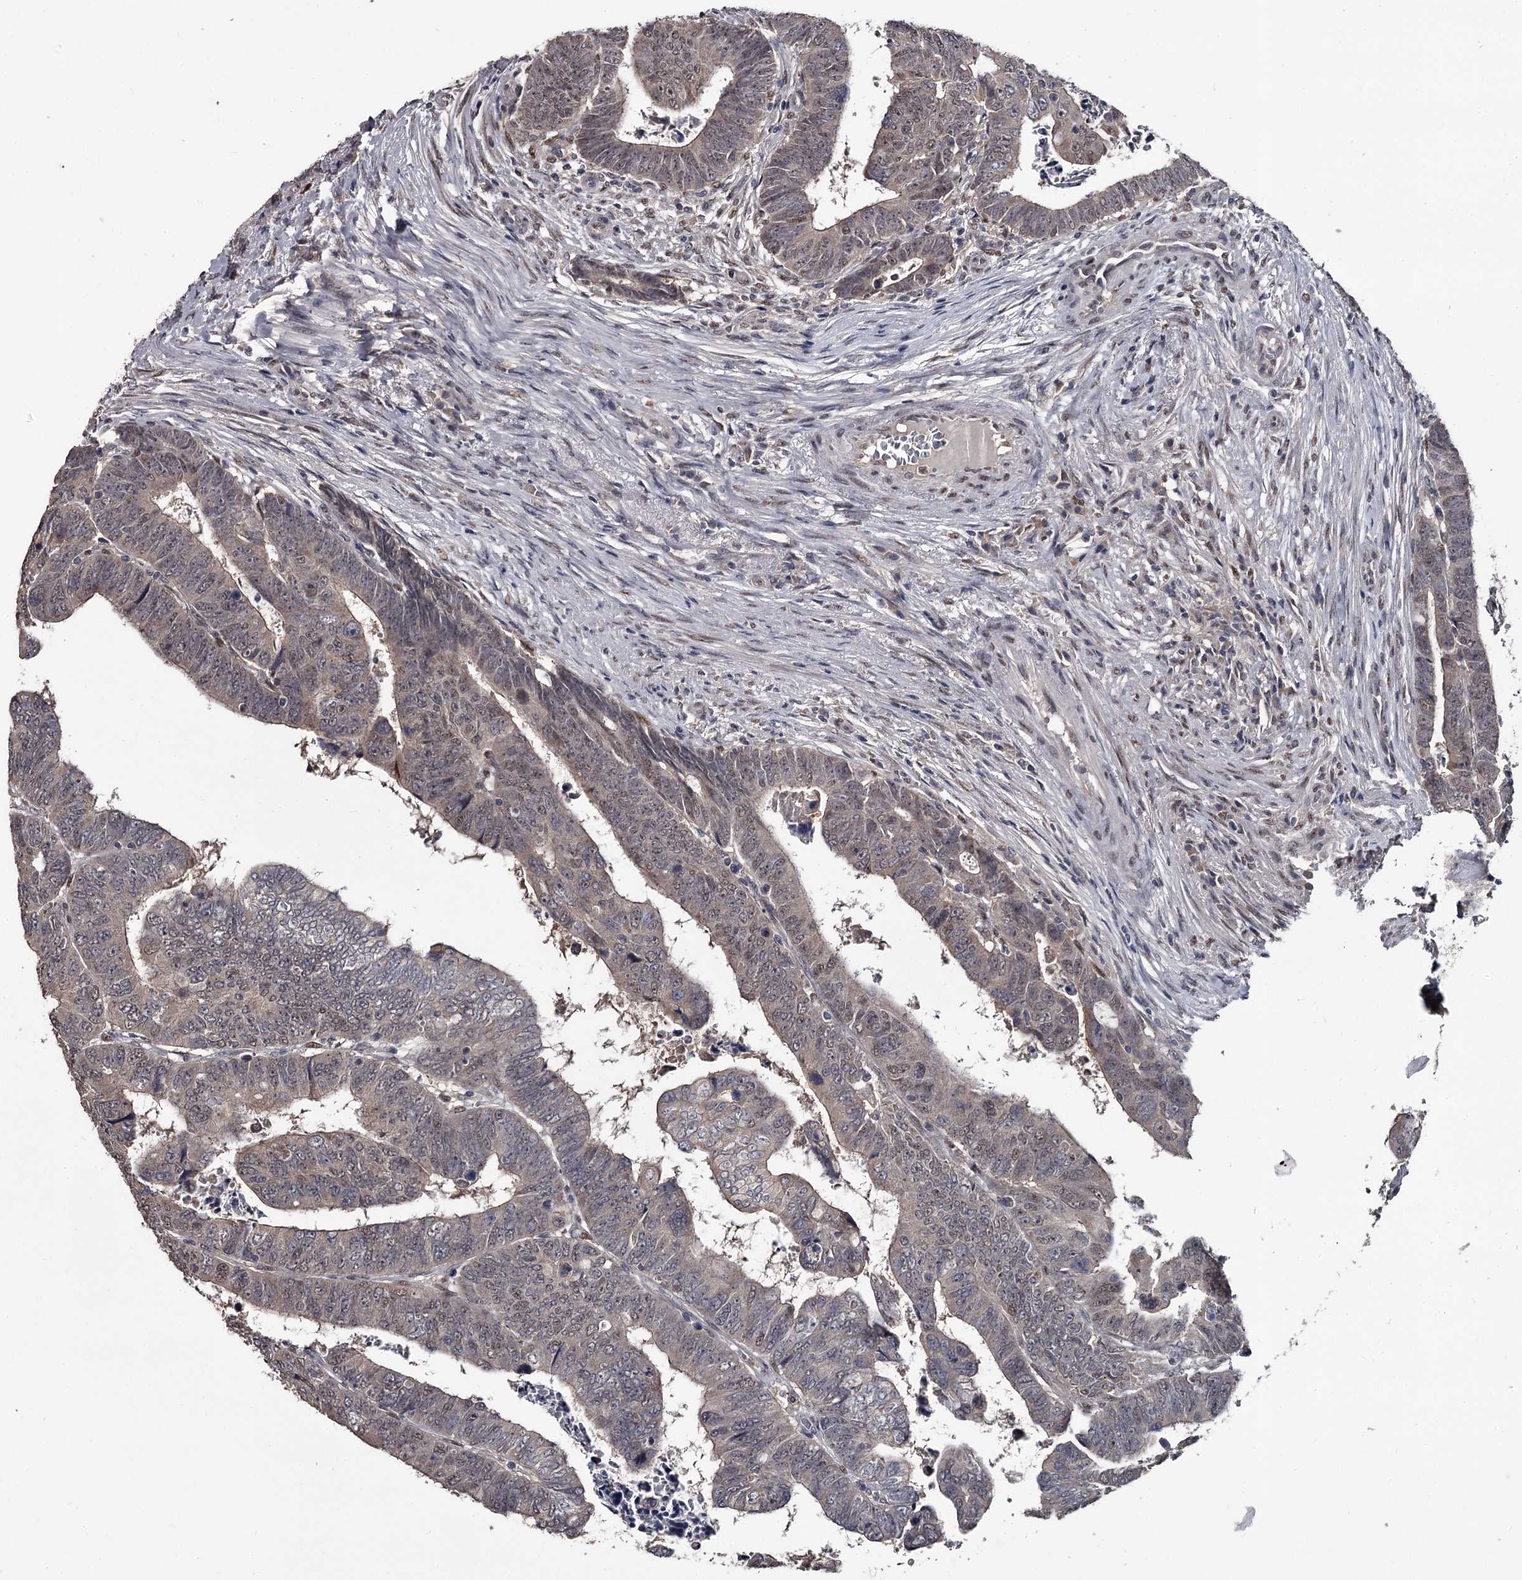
{"staining": {"intensity": "weak", "quantity": "25%-75%", "location": "cytoplasmic/membranous,nuclear"}, "tissue": "colorectal cancer", "cell_type": "Tumor cells", "image_type": "cancer", "snomed": [{"axis": "morphology", "description": "Normal tissue, NOS"}, {"axis": "morphology", "description": "Adenocarcinoma, NOS"}, {"axis": "topography", "description": "Rectum"}], "caption": "This is a micrograph of IHC staining of colorectal cancer (adenocarcinoma), which shows weak expression in the cytoplasmic/membranous and nuclear of tumor cells.", "gene": "PRPF40B", "patient": {"sex": "female", "age": 65}}